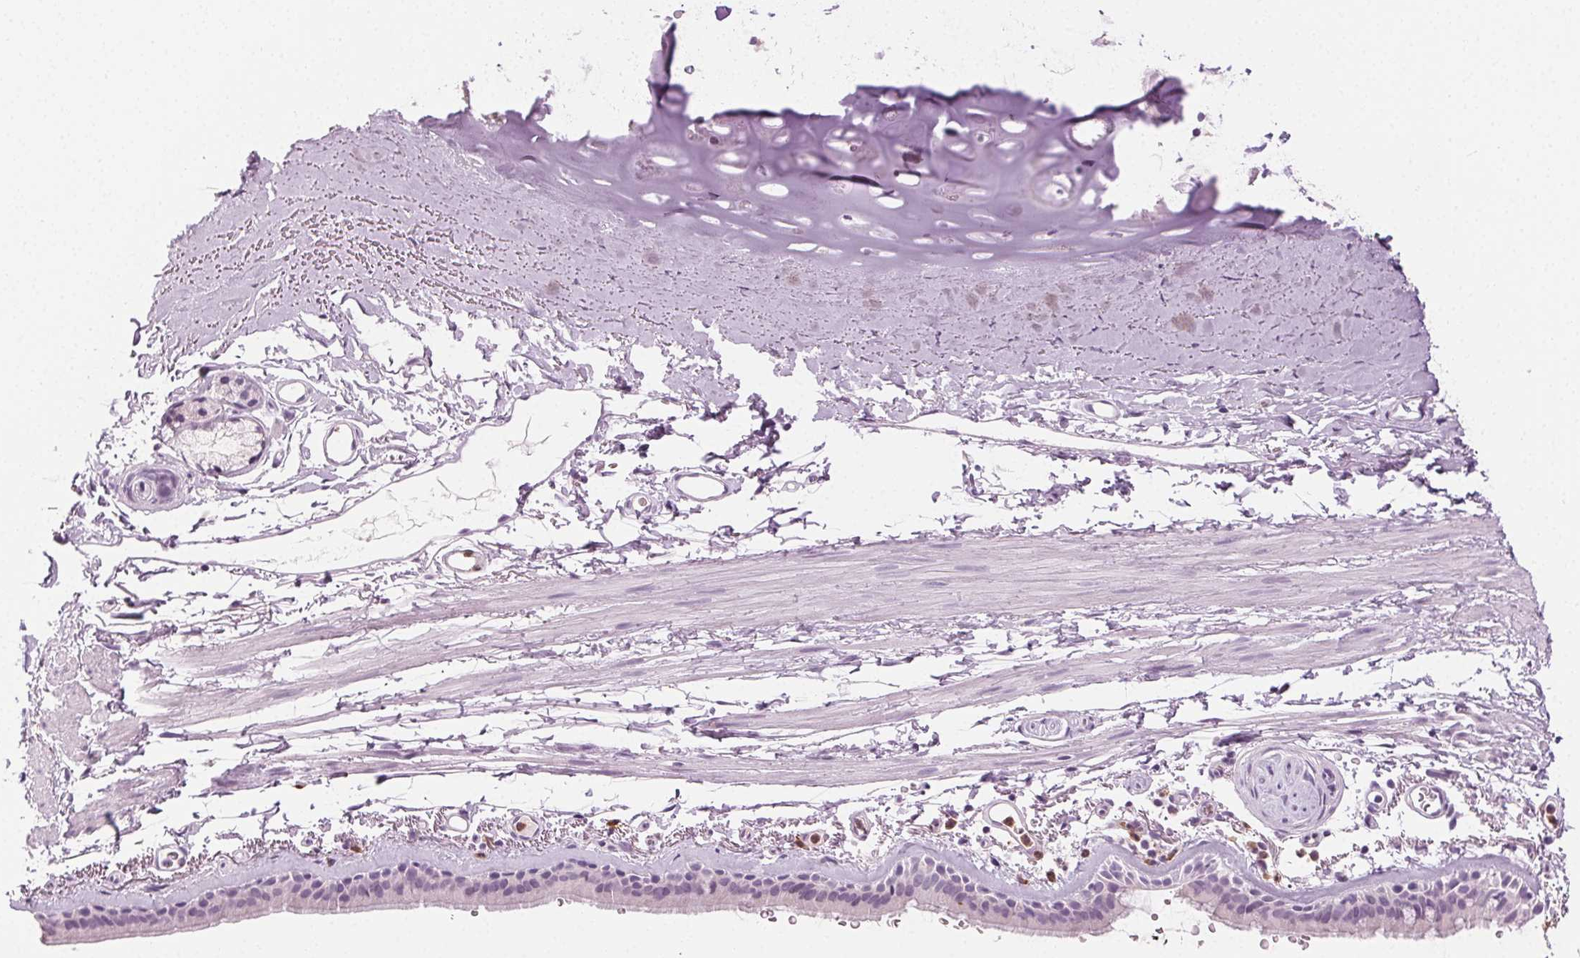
{"staining": {"intensity": "negative", "quantity": "none", "location": "none"}, "tissue": "bronchus", "cell_type": "Respiratory epithelial cells", "image_type": "normal", "snomed": [{"axis": "morphology", "description": "Normal tissue, NOS"}, {"axis": "topography", "description": "Lymph node"}, {"axis": "topography", "description": "Bronchus"}], "caption": "High power microscopy micrograph of an immunohistochemistry (IHC) micrograph of benign bronchus, revealing no significant expression in respiratory epithelial cells.", "gene": "MPO", "patient": {"sex": "female", "age": 70}}